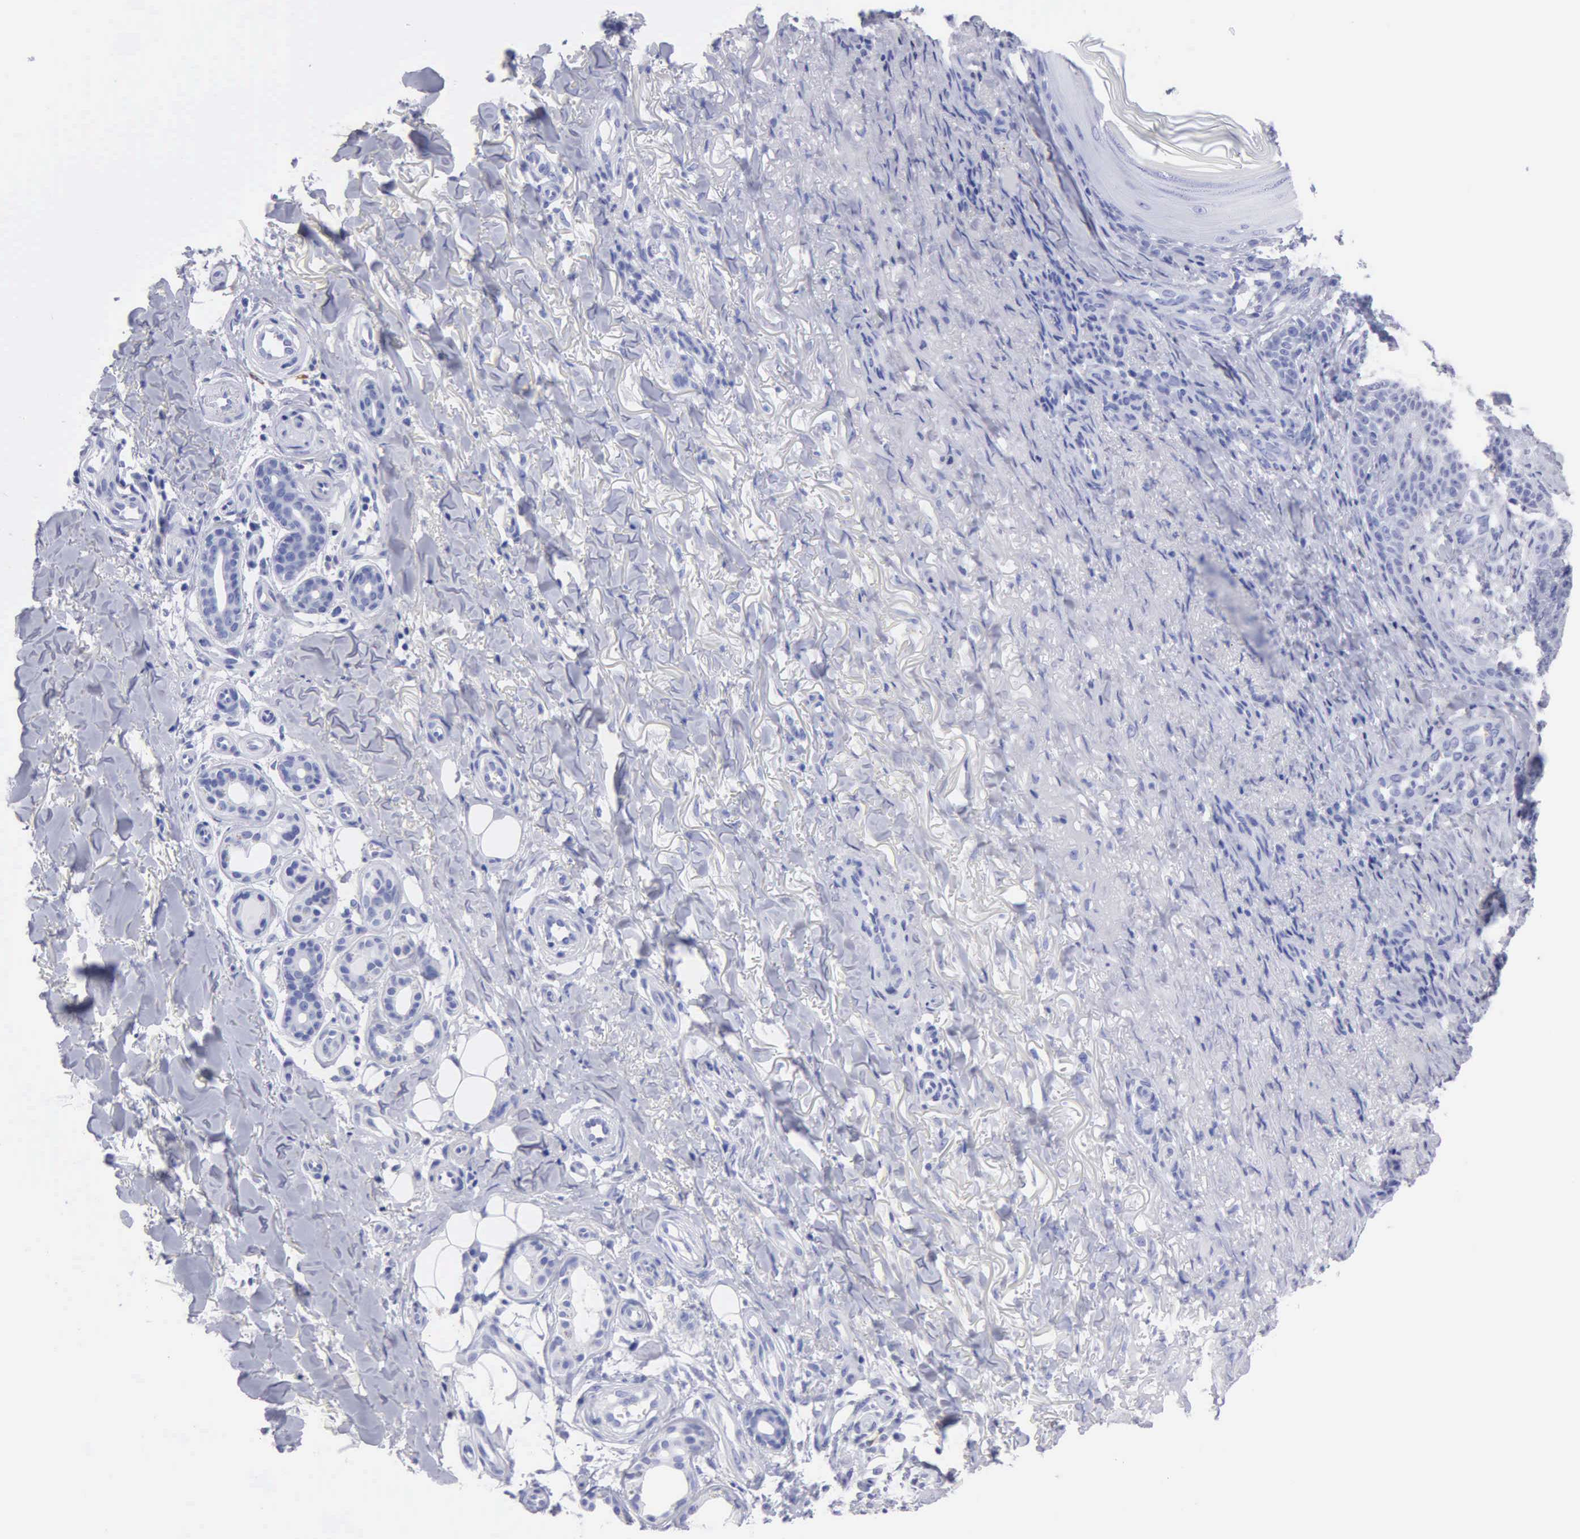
{"staining": {"intensity": "negative", "quantity": "none", "location": "none"}, "tissue": "skin cancer", "cell_type": "Tumor cells", "image_type": "cancer", "snomed": [{"axis": "morphology", "description": "Basal cell carcinoma"}, {"axis": "topography", "description": "Skin"}], "caption": "Histopathology image shows no protein expression in tumor cells of skin basal cell carcinoma tissue.", "gene": "CYP19A1", "patient": {"sex": "male", "age": 81}}